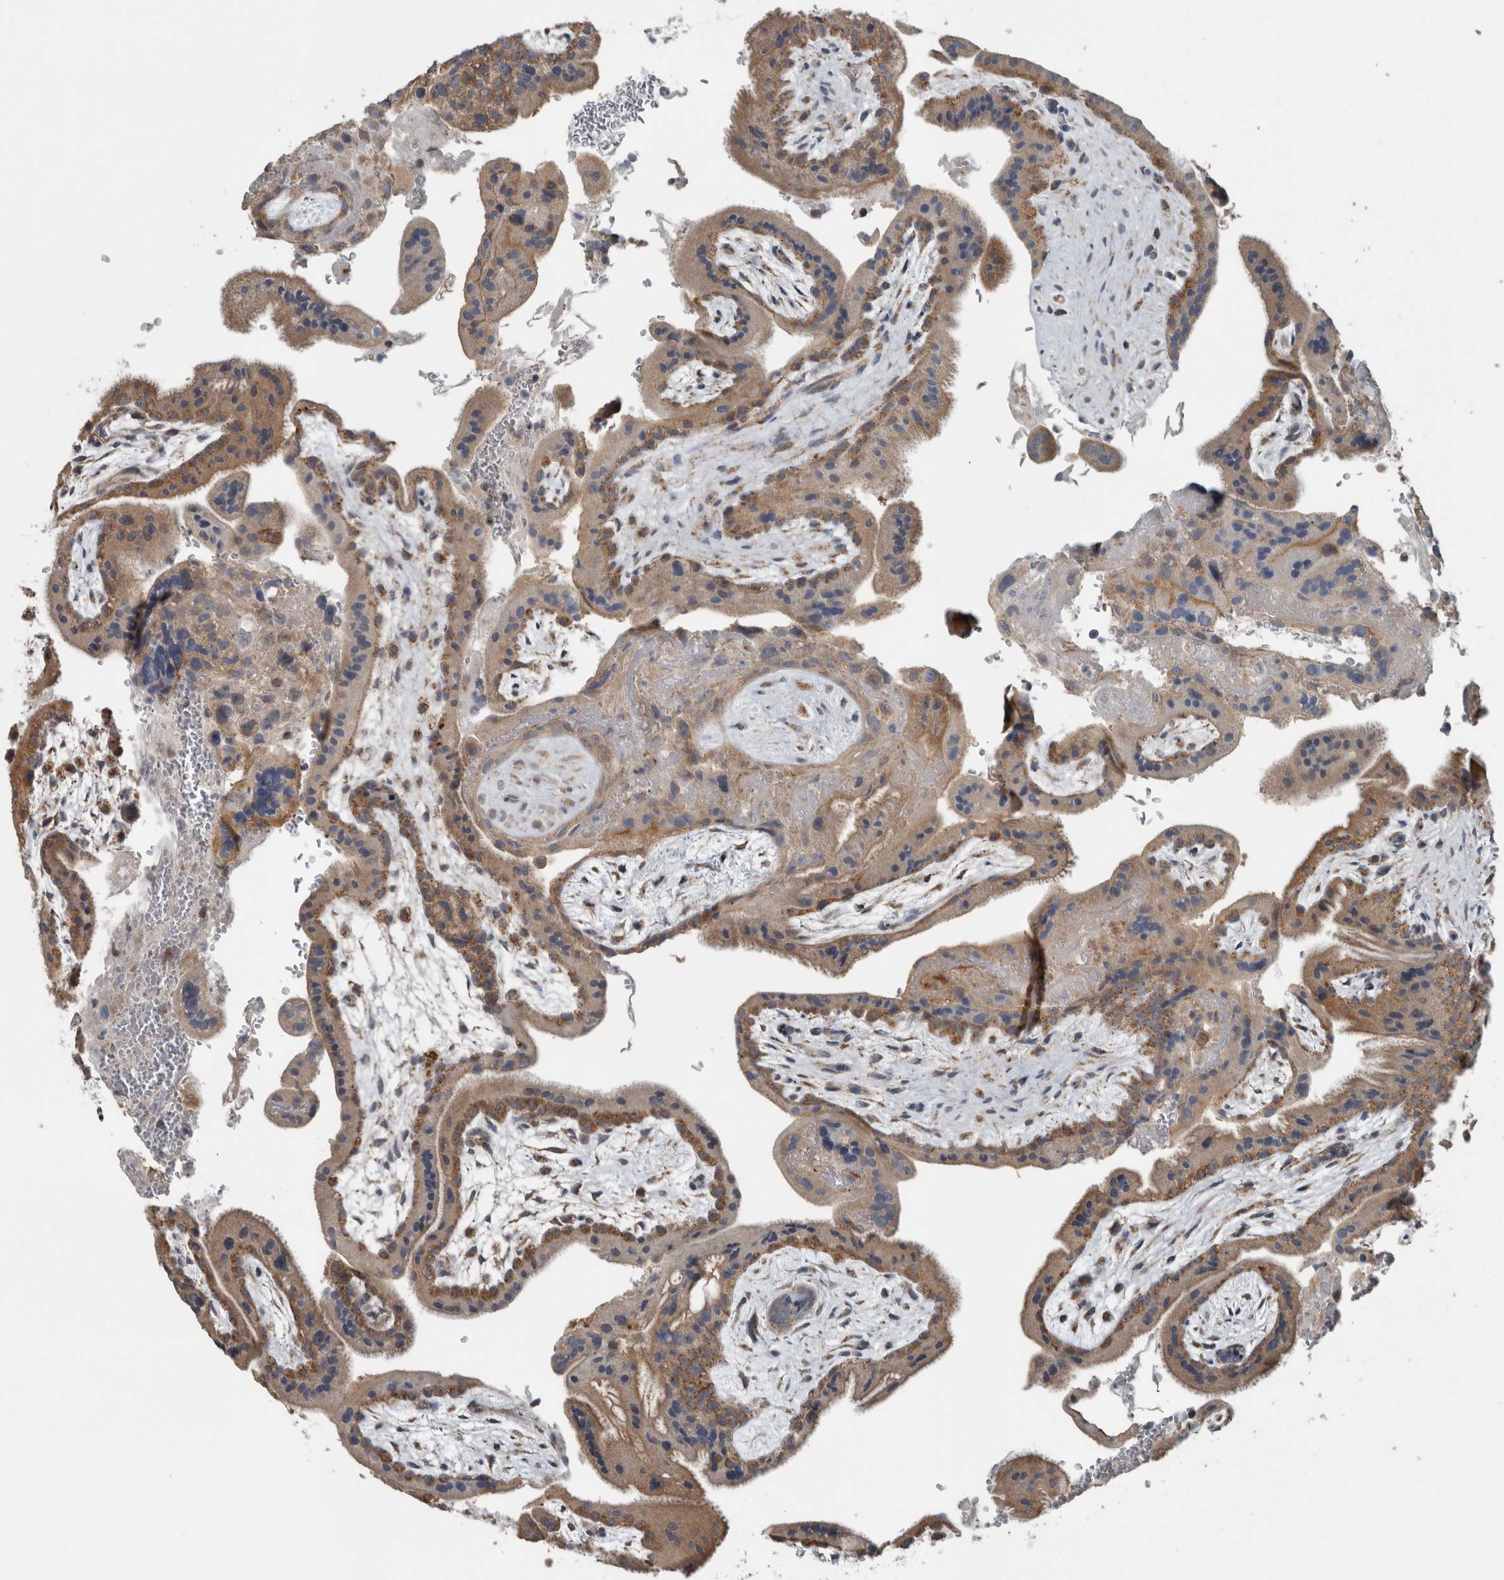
{"staining": {"intensity": "moderate", "quantity": "<25%", "location": "cytoplasmic/membranous"}, "tissue": "placenta", "cell_type": "Decidual cells", "image_type": "normal", "snomed": [{"axis": "morphology", "description": "Normal tissue, NOS"}, {"axis": "topography", "description": "Placenta"}], "caption": "Immunohistochemical staining of unremarkable human placenta shows moderate cytoplasmic/membranous protein expression in about <25% of decidual cells.", "gene": "ARMC1", "patient": {"sex": "female", "age": 35}}